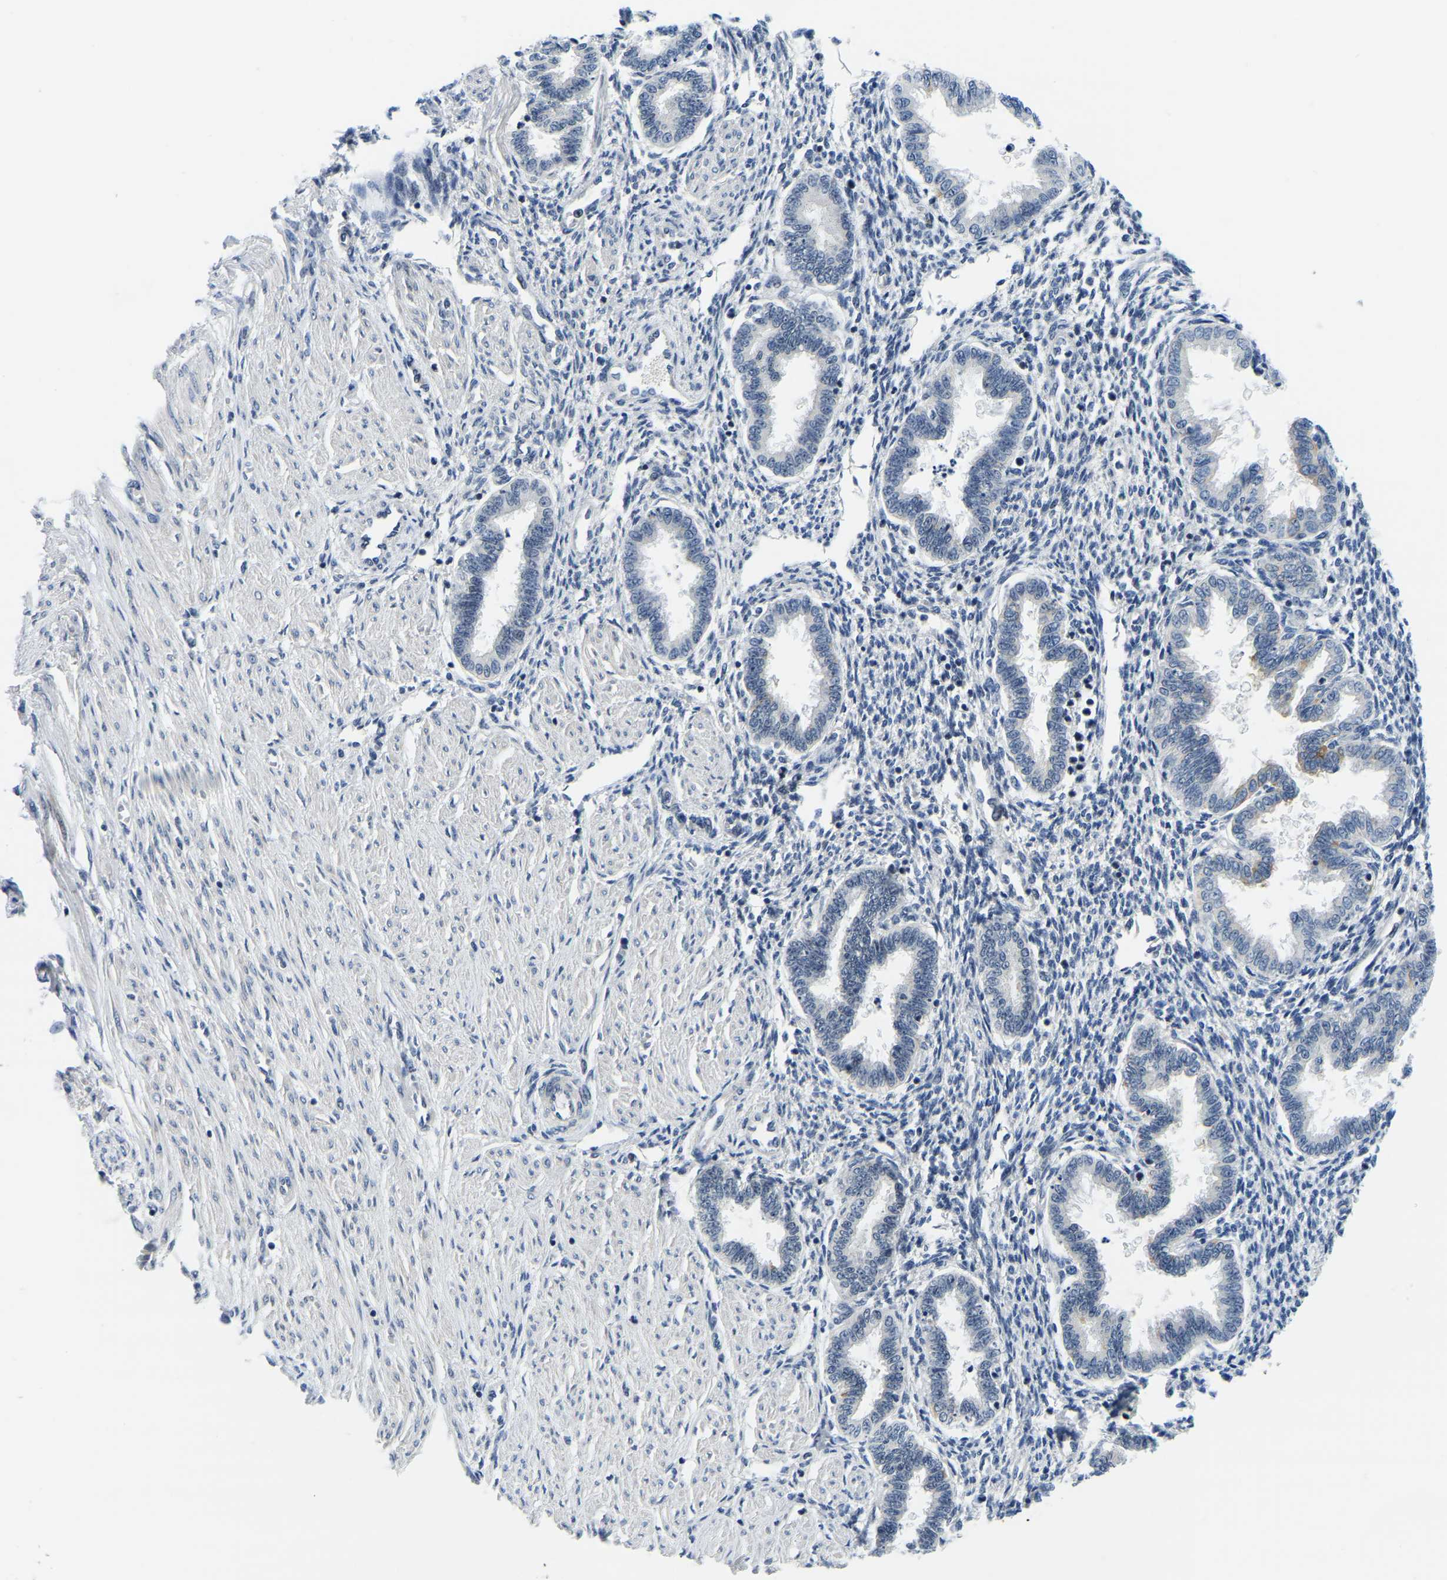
{"staining": {"intensity": "negative", "quantity": "none", "location": "none"}, "tissue": "endometrium", "cell_type": "Cells in endometrial stroma", "image_type": "normal", "snomed": [{"axis": "morphology", "description": "Normal tissue, NOS"}, {"axis": "topography", "description": "Endometrium"}], "caption": "This is an immunohistochemistry (IHC) micrograph of benign human endometrium. There is no staining in cells in endometrial stroma.", "gene": "POLDIP3", "patient": {"sex": "female", "age": 33}}